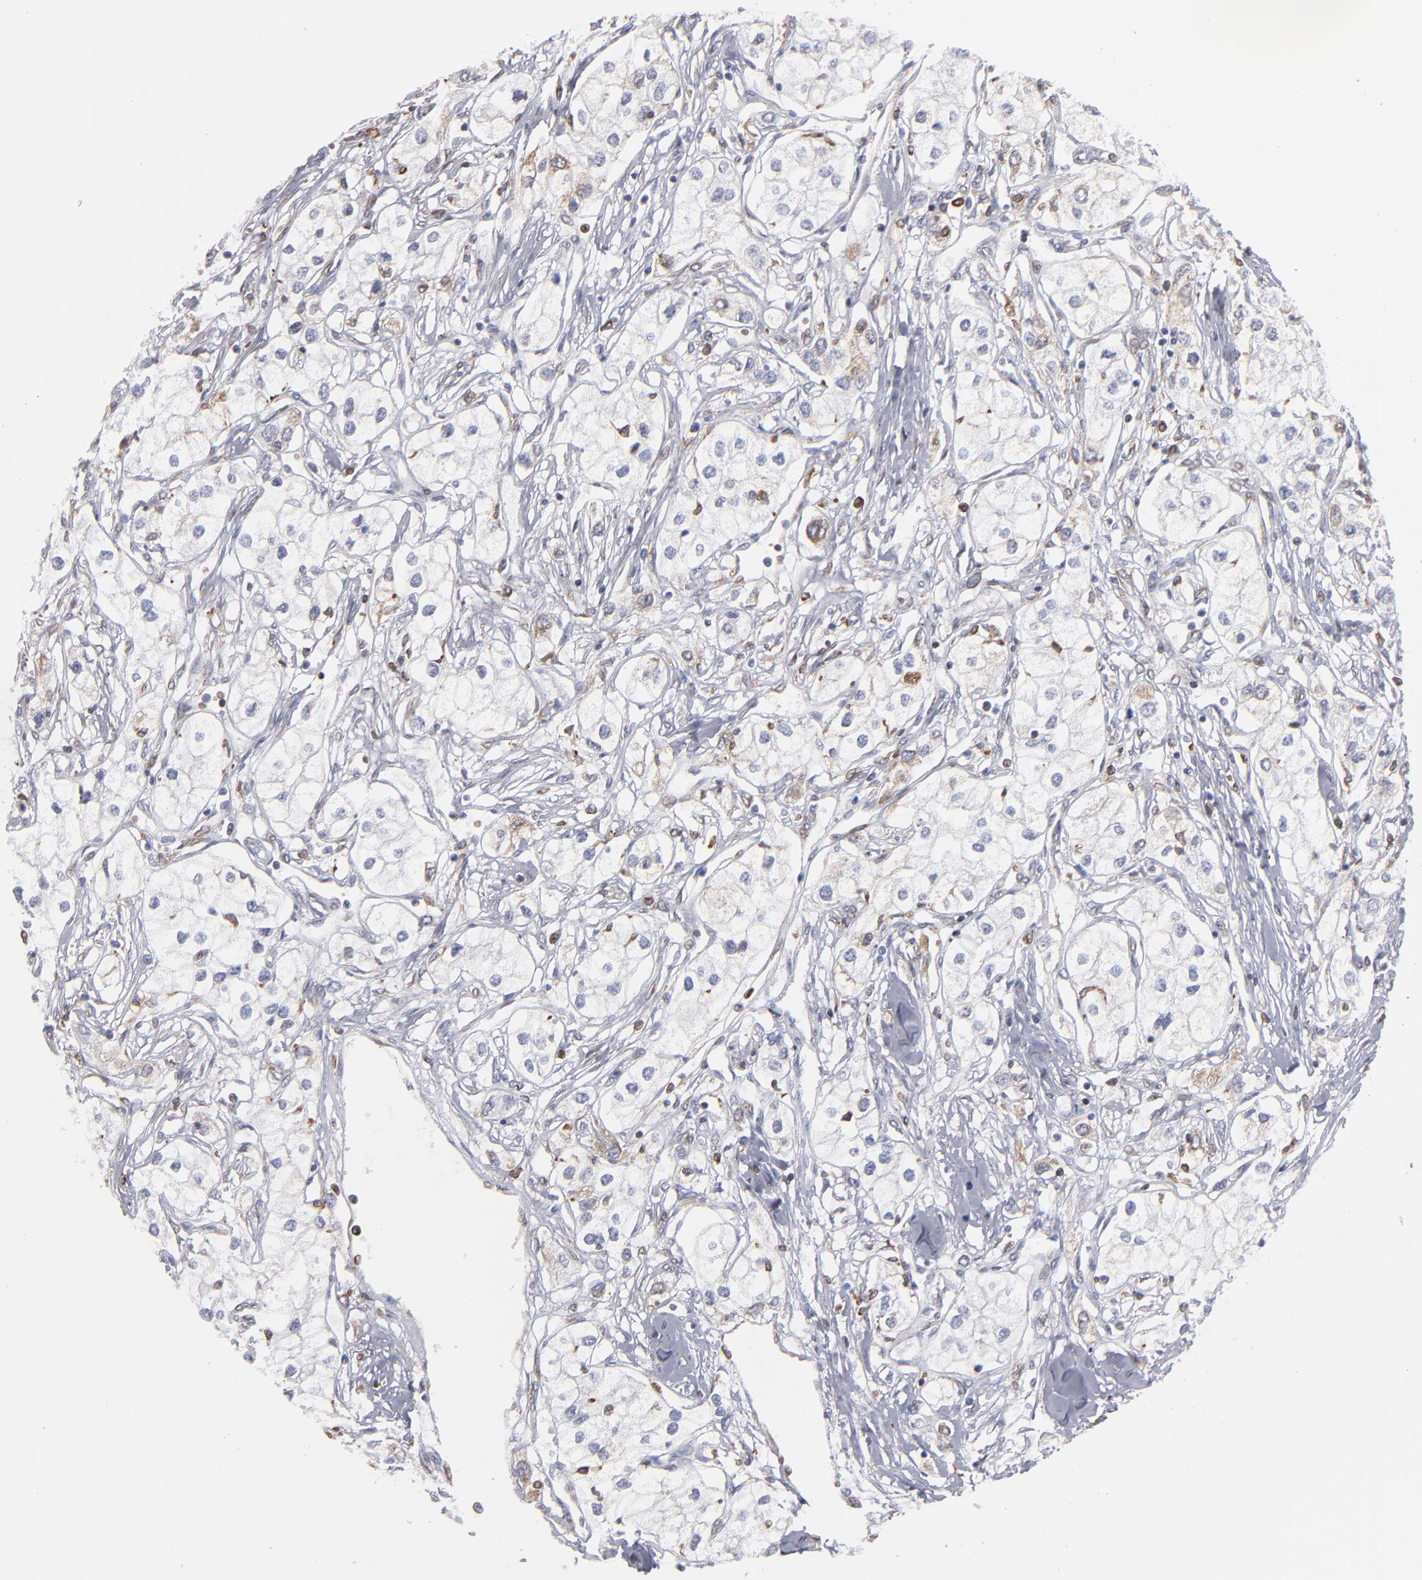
{"staining": {"intensity": "weak", "quantity": "<25%", "location": "cytoplasmic/membranous"}, "tissue": "renal cancer", "cell_type": "Tumor cells", "image_type": "cancer", "snomed": [{"axis": "morphology", "description": "Adenocarcinoma, NOS"}, {"axis": "topography", "description": "Kidney"}], "caption": "A photomicrograph of human adenocarcinoma (renal) is negative for staining in tumor cells.", "gene": "TMX1", "patient": {"sex": "male", "age": 57}}